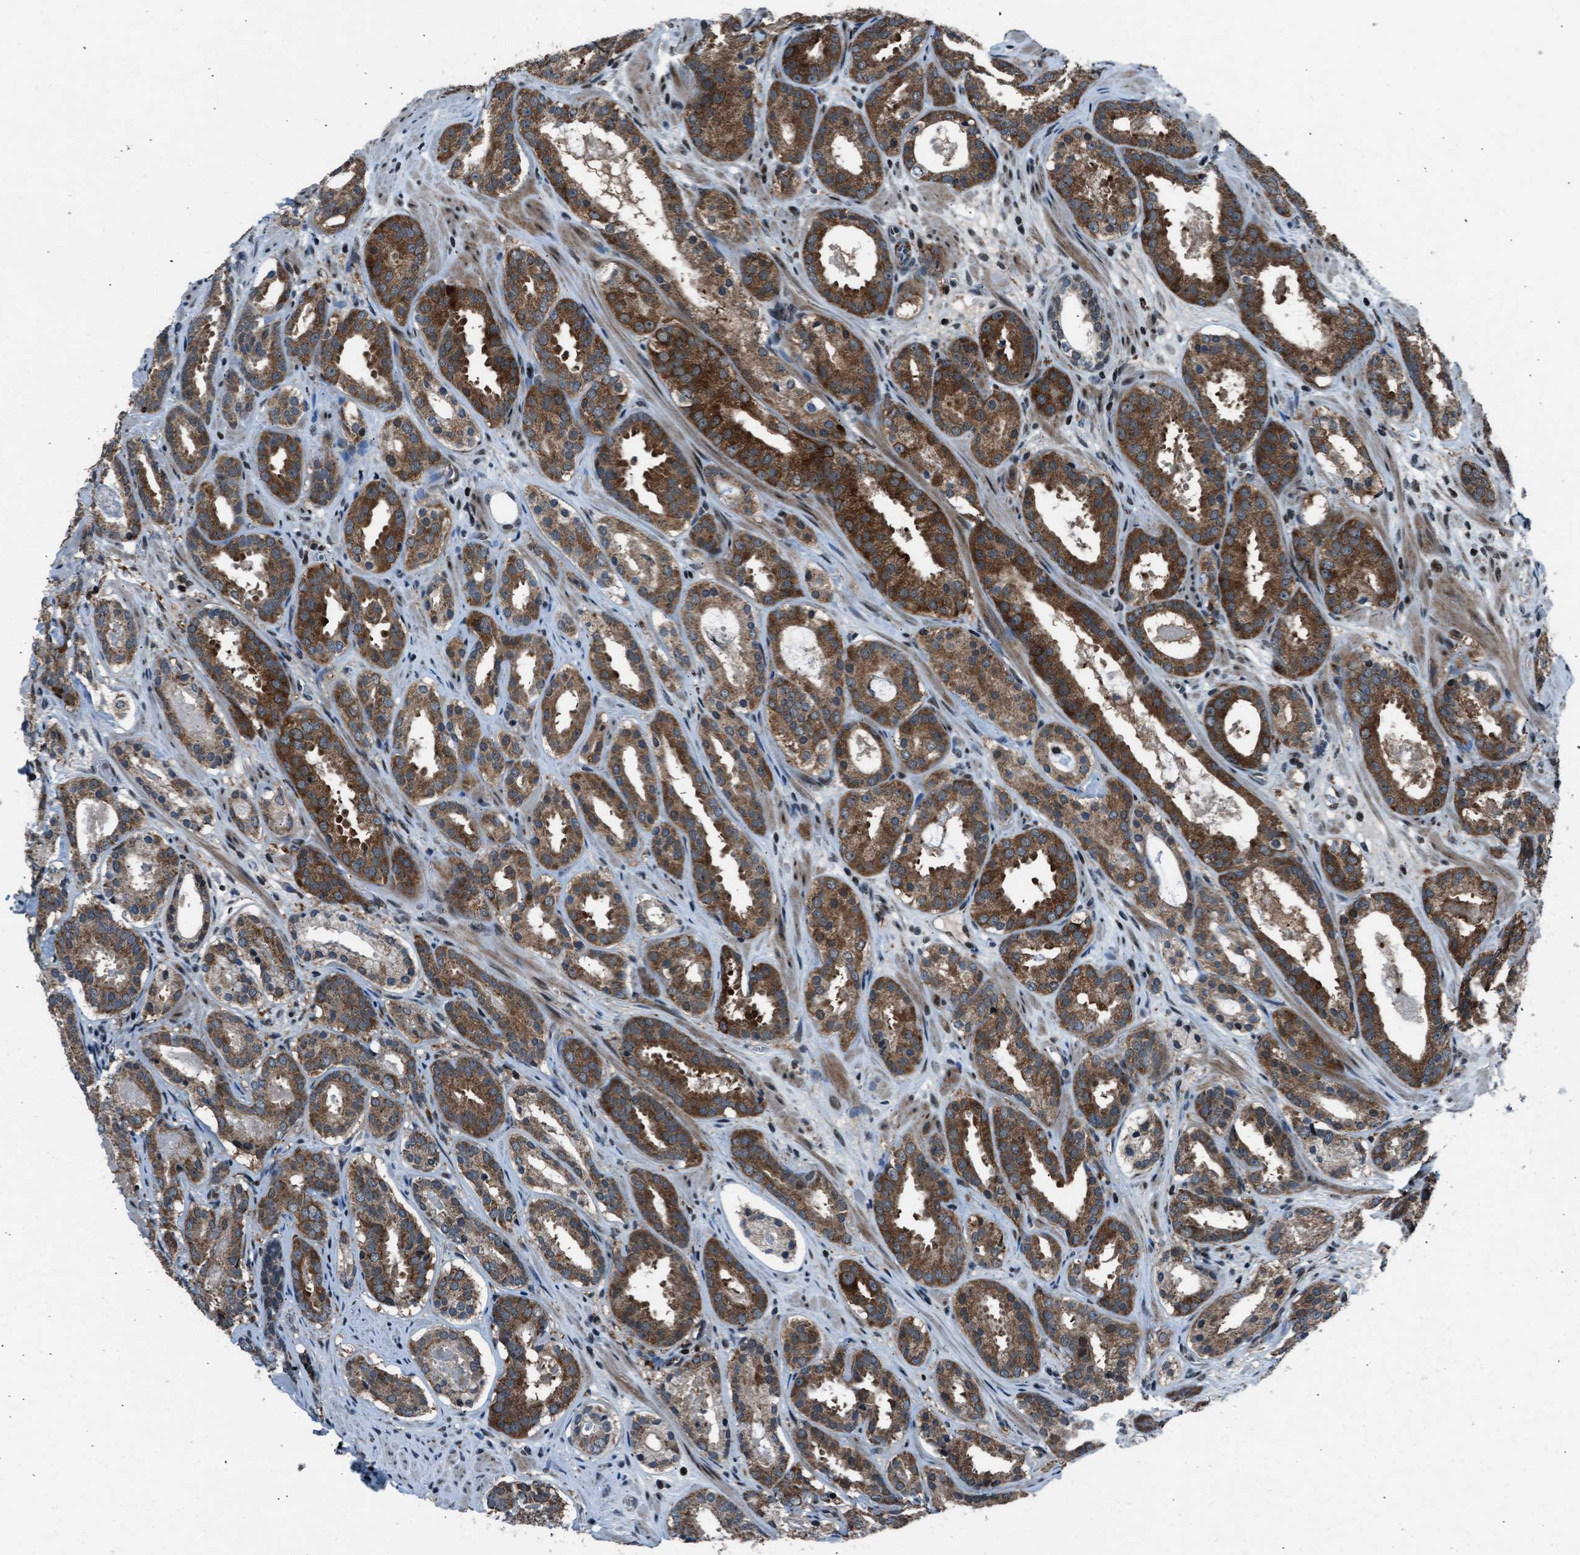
{"staining": {"intensity": "moderate", "quantity": ">75%", "location": "cytoplasmic/membranous"}, "tissue": "prostate cancer", "cell_type": "Tumor cells", "image_type": "cancer", "snomed": [{"axis": "morphology", "description": "Adenocarcinoma, Low grade"}, {"axis": "topography", "description": "Prostate"}], "caption": "About >75% of tumor cells in prostate adenocarcinoma (low-grade) demonstrate moderate cytoplasmic/membranous protein staining as visualized by brown immunohistochemical staining.", "gene": "MORC3", "patient": {"sex": "male", "age": 69}}